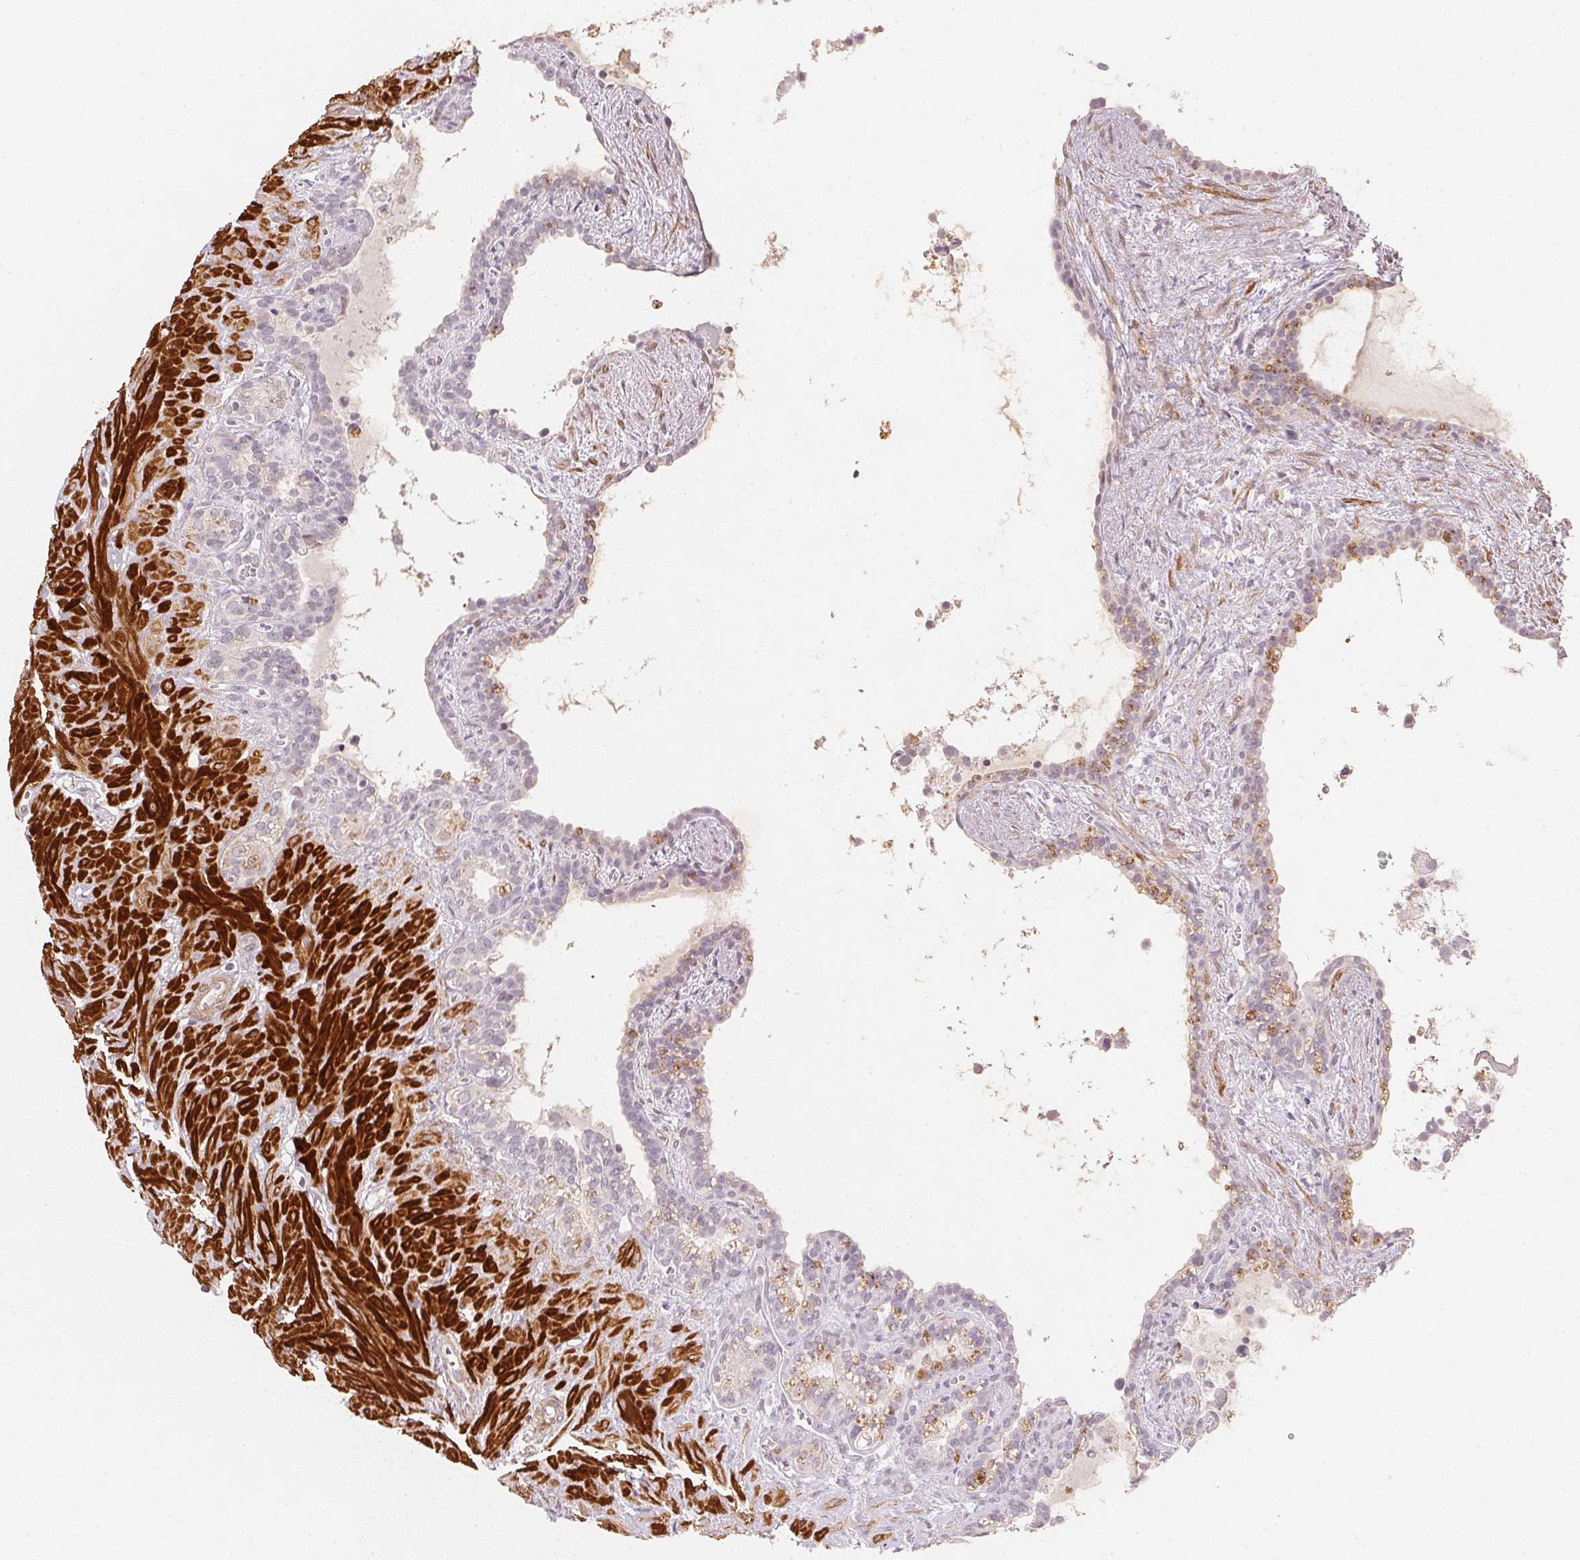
{"staining": {"intensity": "moderate", "quantity": "<25%", "location": "cytoplasmic/membranous"}, "tissue": "seminal vesicle", "cell_type": "Glandular cells", "image_type": "normal", "snomed": [{"axis": "morphology", "description": "Normal tissue, NOS"}, {"axis": "topography", "description": "Seminal veicle"}], "caption": "Protein staining shows moderate cytoplasmic/membranous staining in about <25% of glandular cells in normal seminal vesicle.", "gene": "SMTN", "patient": {"sex": "male", "age": 76}}